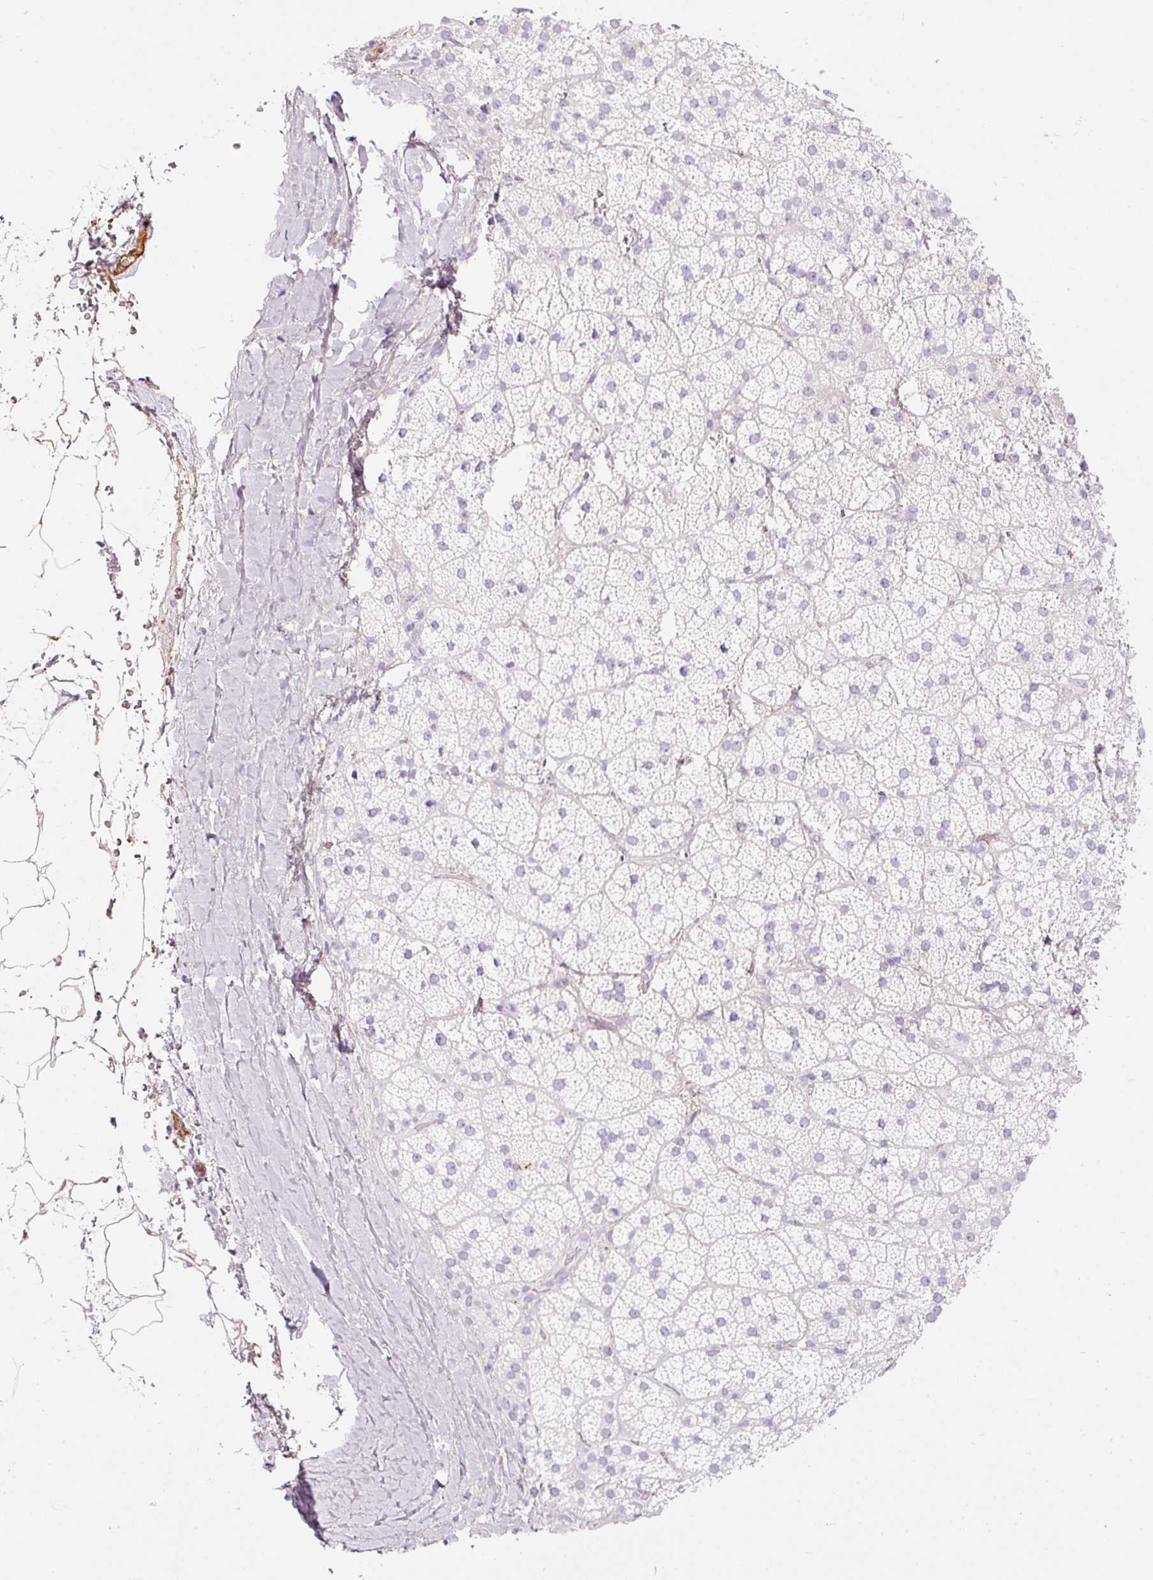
{"staining": {"intensity": "negative", "quantity": "none", "location": "none"}, "tissue": "adrenal gland", "cell_type": "Glandular cells", "image_type": "normal", "snomed": [{"axis": "morphology", "description": "Normal tissue, NOS"}, {"axis": "topography", "description": "Adrenal gland"}], "caption": "IHC photomicrograph of unremarkable adrenal gland: adrenal gland stained with DAB (3,3'-diaminobenzidine) demonstrates no significant protein expression in glandular cells.", "gene": "PRPF38B", "patient": {"sex": "male", "age": 57}}